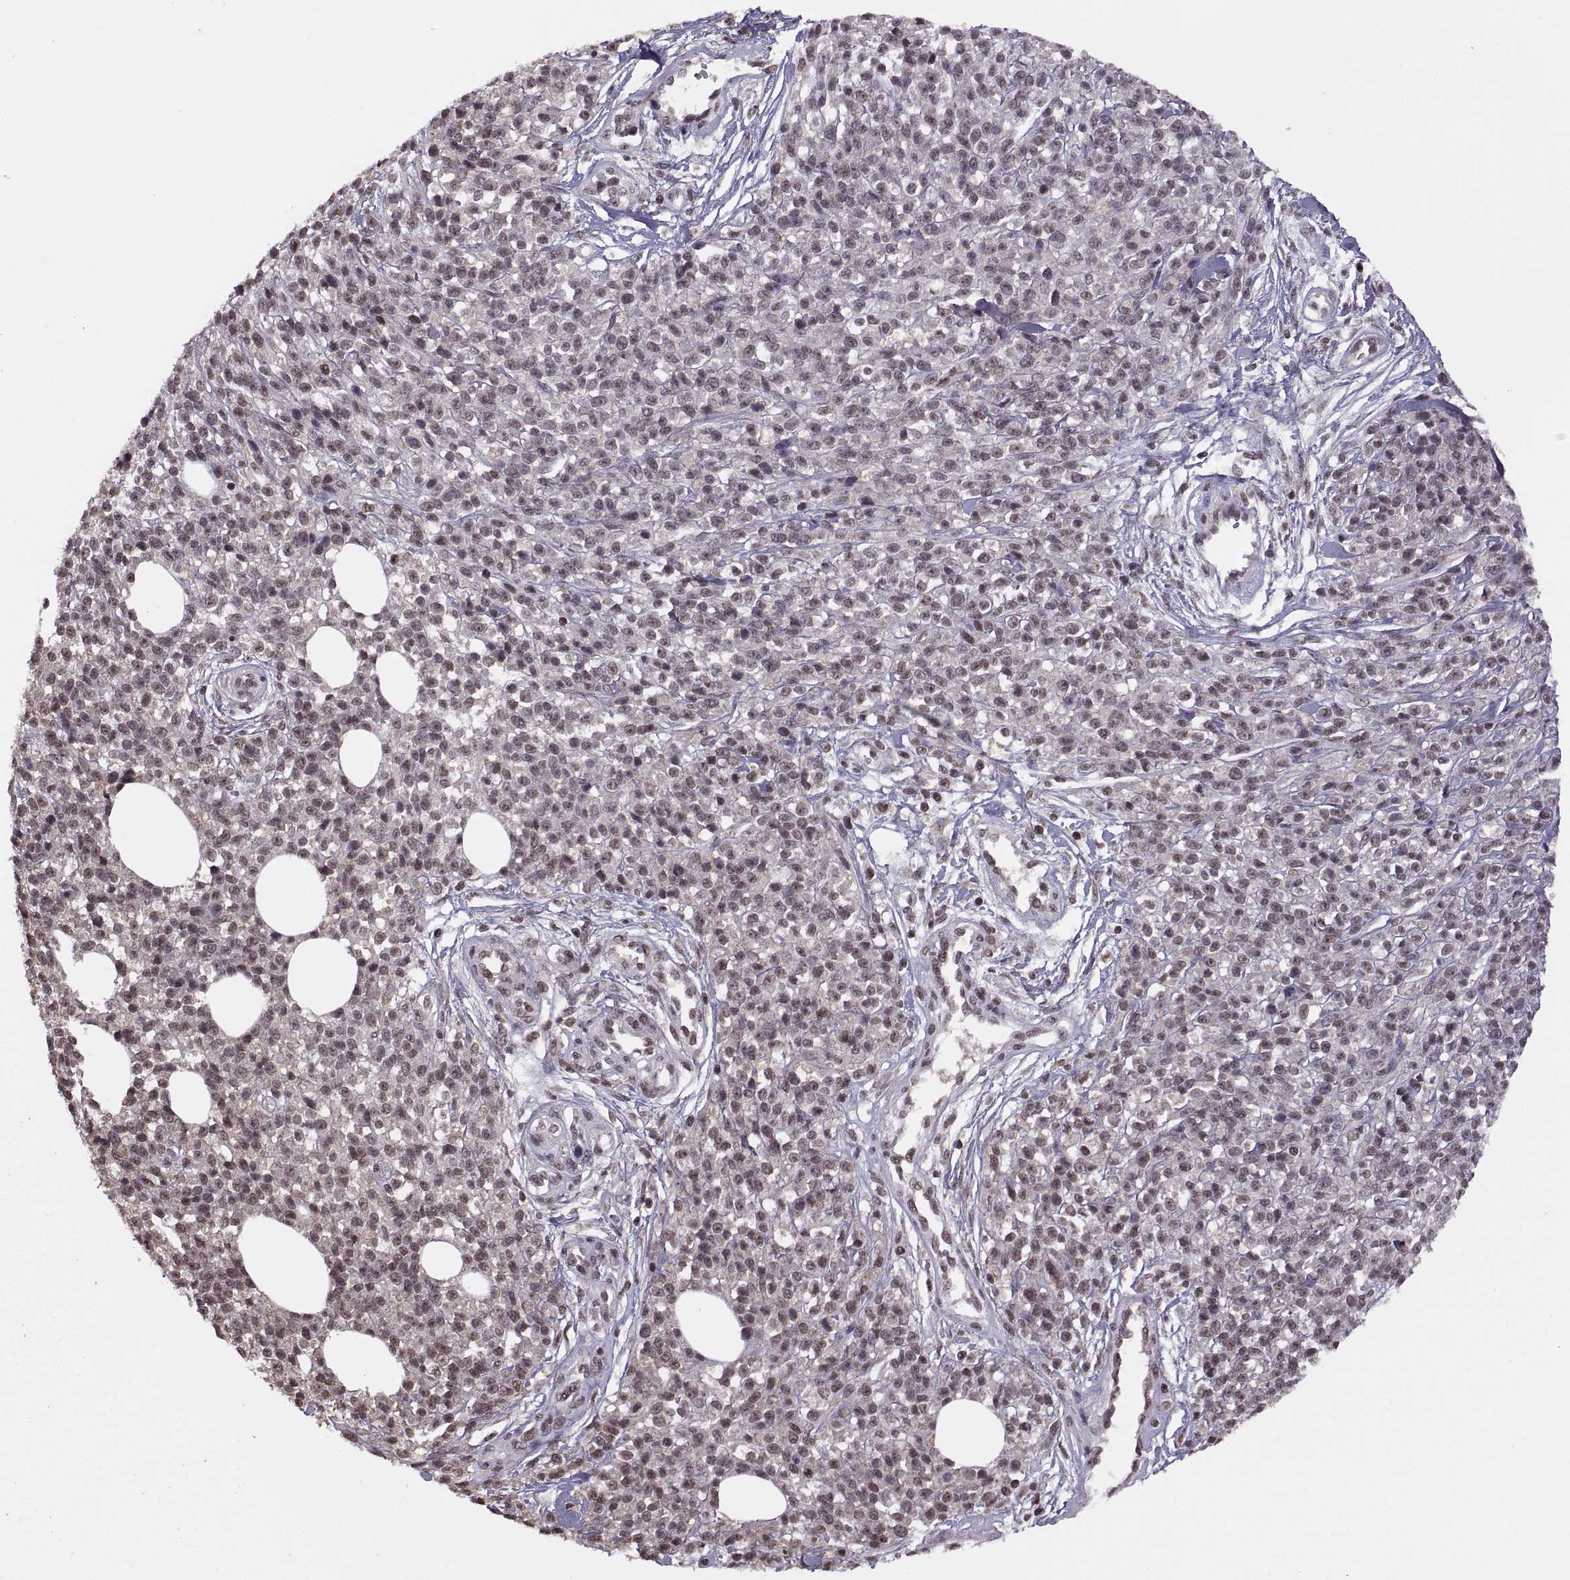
{"staining": {"intensity": "weak", "quantity": "25%-75%", "location": "nuclear"}, "tissue": "melanoma", "cell_type": "Tumor cells", "image_type": "cancer", "snomed": [{"axis": "morphology", "description": "Malignant melanoma, NOS"}, {"axis": "topography", "description": "Skin"}, {"axis": "topography", "description": "Skin of trunk"}], "caption": "An immunohistochemistry (IHC) histopathology image of tumor tissue is shown. Protein staining in brown labels weak nuclear positivity in melanoma within tumor cells.", "gene": "INTS3", "patient": {"sex": "male", "age": 74}}